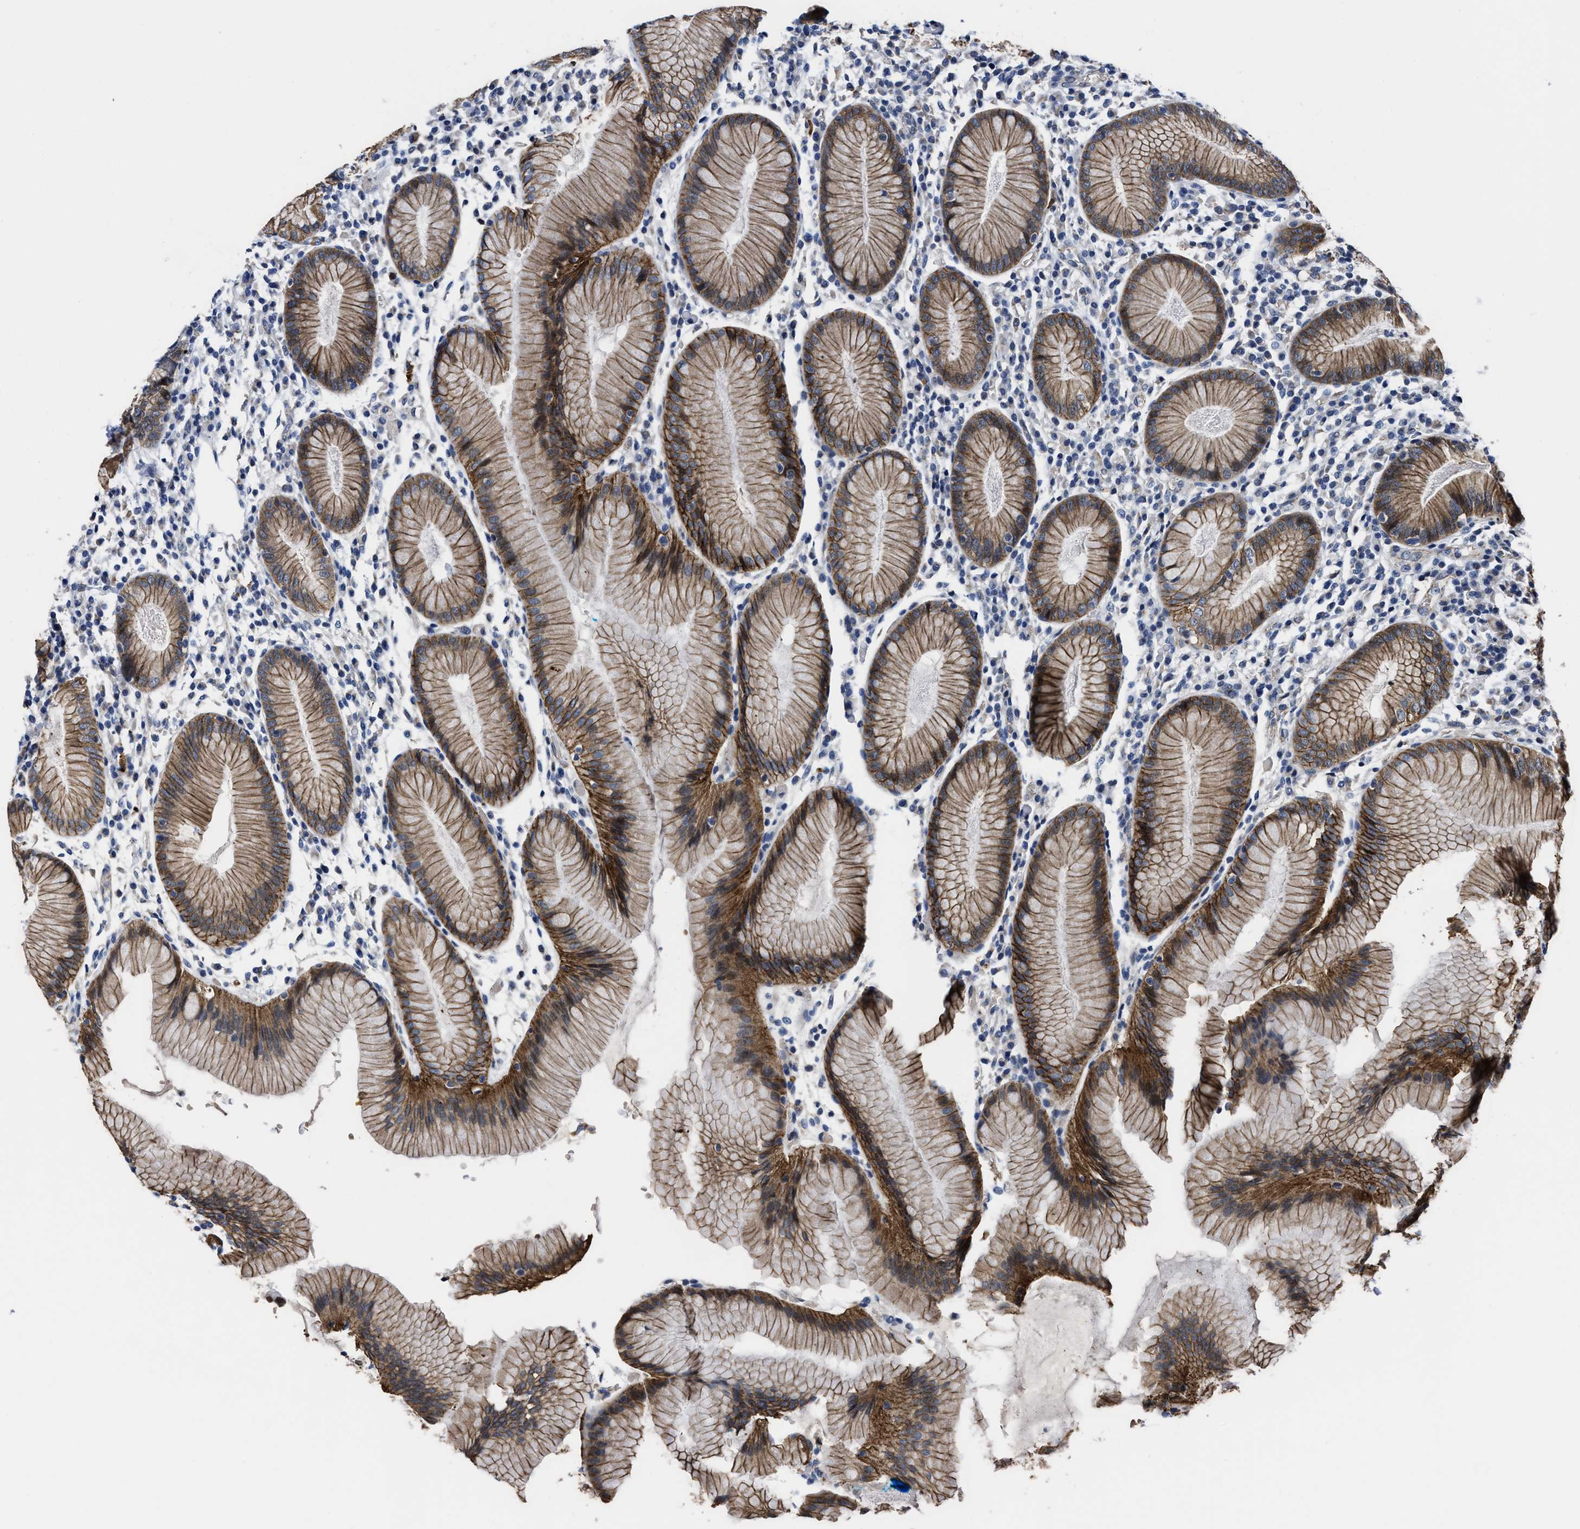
{"staining": {"intensity": "strong", "quantity": ">75%", "location": "cytoplasmic/membranous"}, "tissue": "stomach", "cell_type": "Glandular cells", "image_type": "normal", "snomed": [{"axis": "morphology", "description": "Normal tissue, NOS"}, {"axis": "topography", "description": "Stomach"}, {"axis": "topography", "description": "Stomach, lower"}], "caption": "IHC of benign stomach displays high levels of strong cytoplasmic/membranous expression in about >75% of glandular cells.", "gene": "GHITM", "patient": {"sex": "female", "age": 75}}